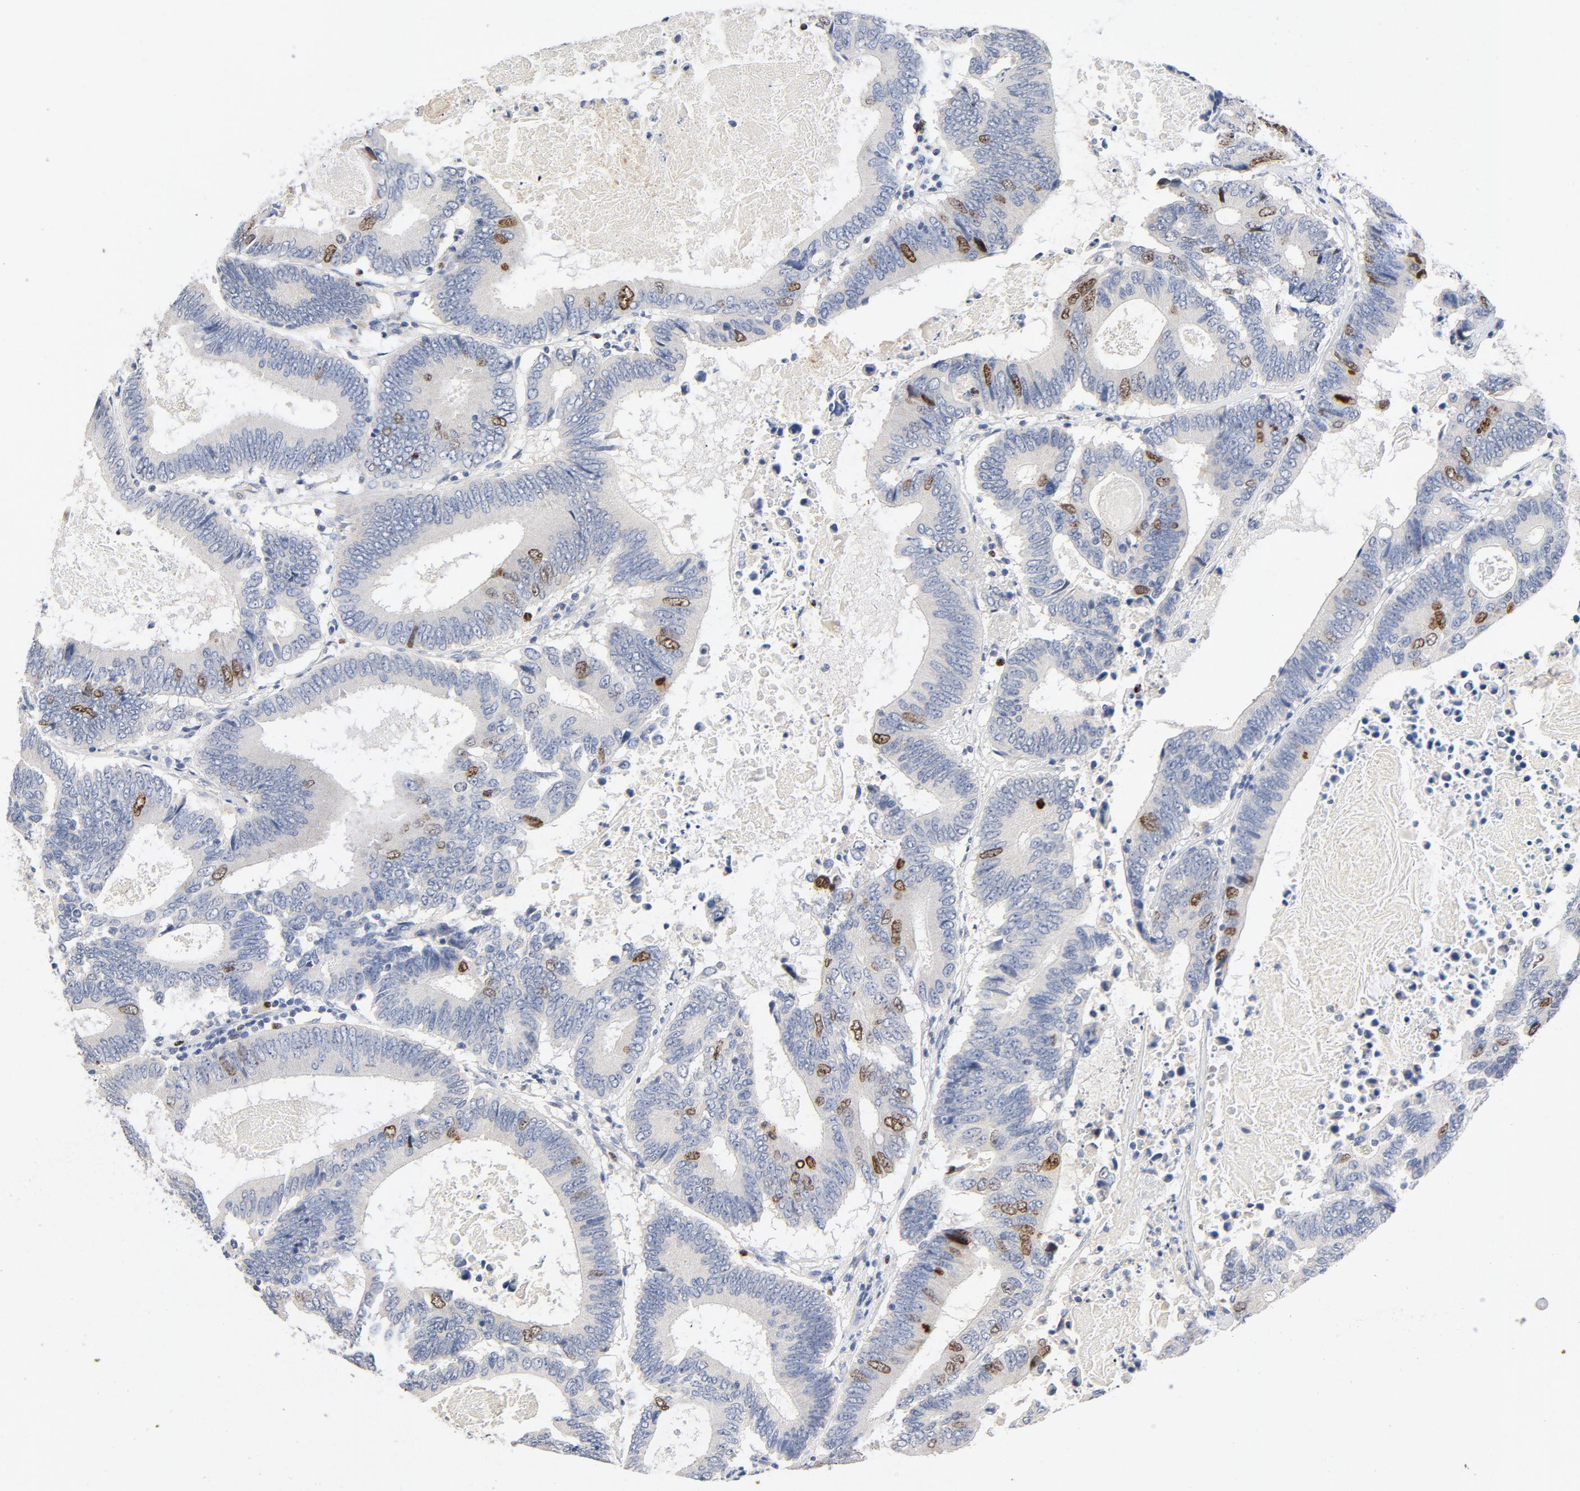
{"staining": {"intensity": "moderate", "quantity": "<25%", "location": "nuclear"}, "tissue": "colorectal cancer", "cell_type": "Tumor cells", "image_type": "cancer", "snomed": [{"axis": "morphology", "description": "Adenocarcinoma, NOS"}, {"axis": "topography", "description": "Colon"}], "caption": "An image of human colorectal adenocarcinoma stained for a protein exhibits moderate nuclear brown staining in tumor cells.", "gene": "BIRC5", "patient": {"sex": "female", "age": 78}}